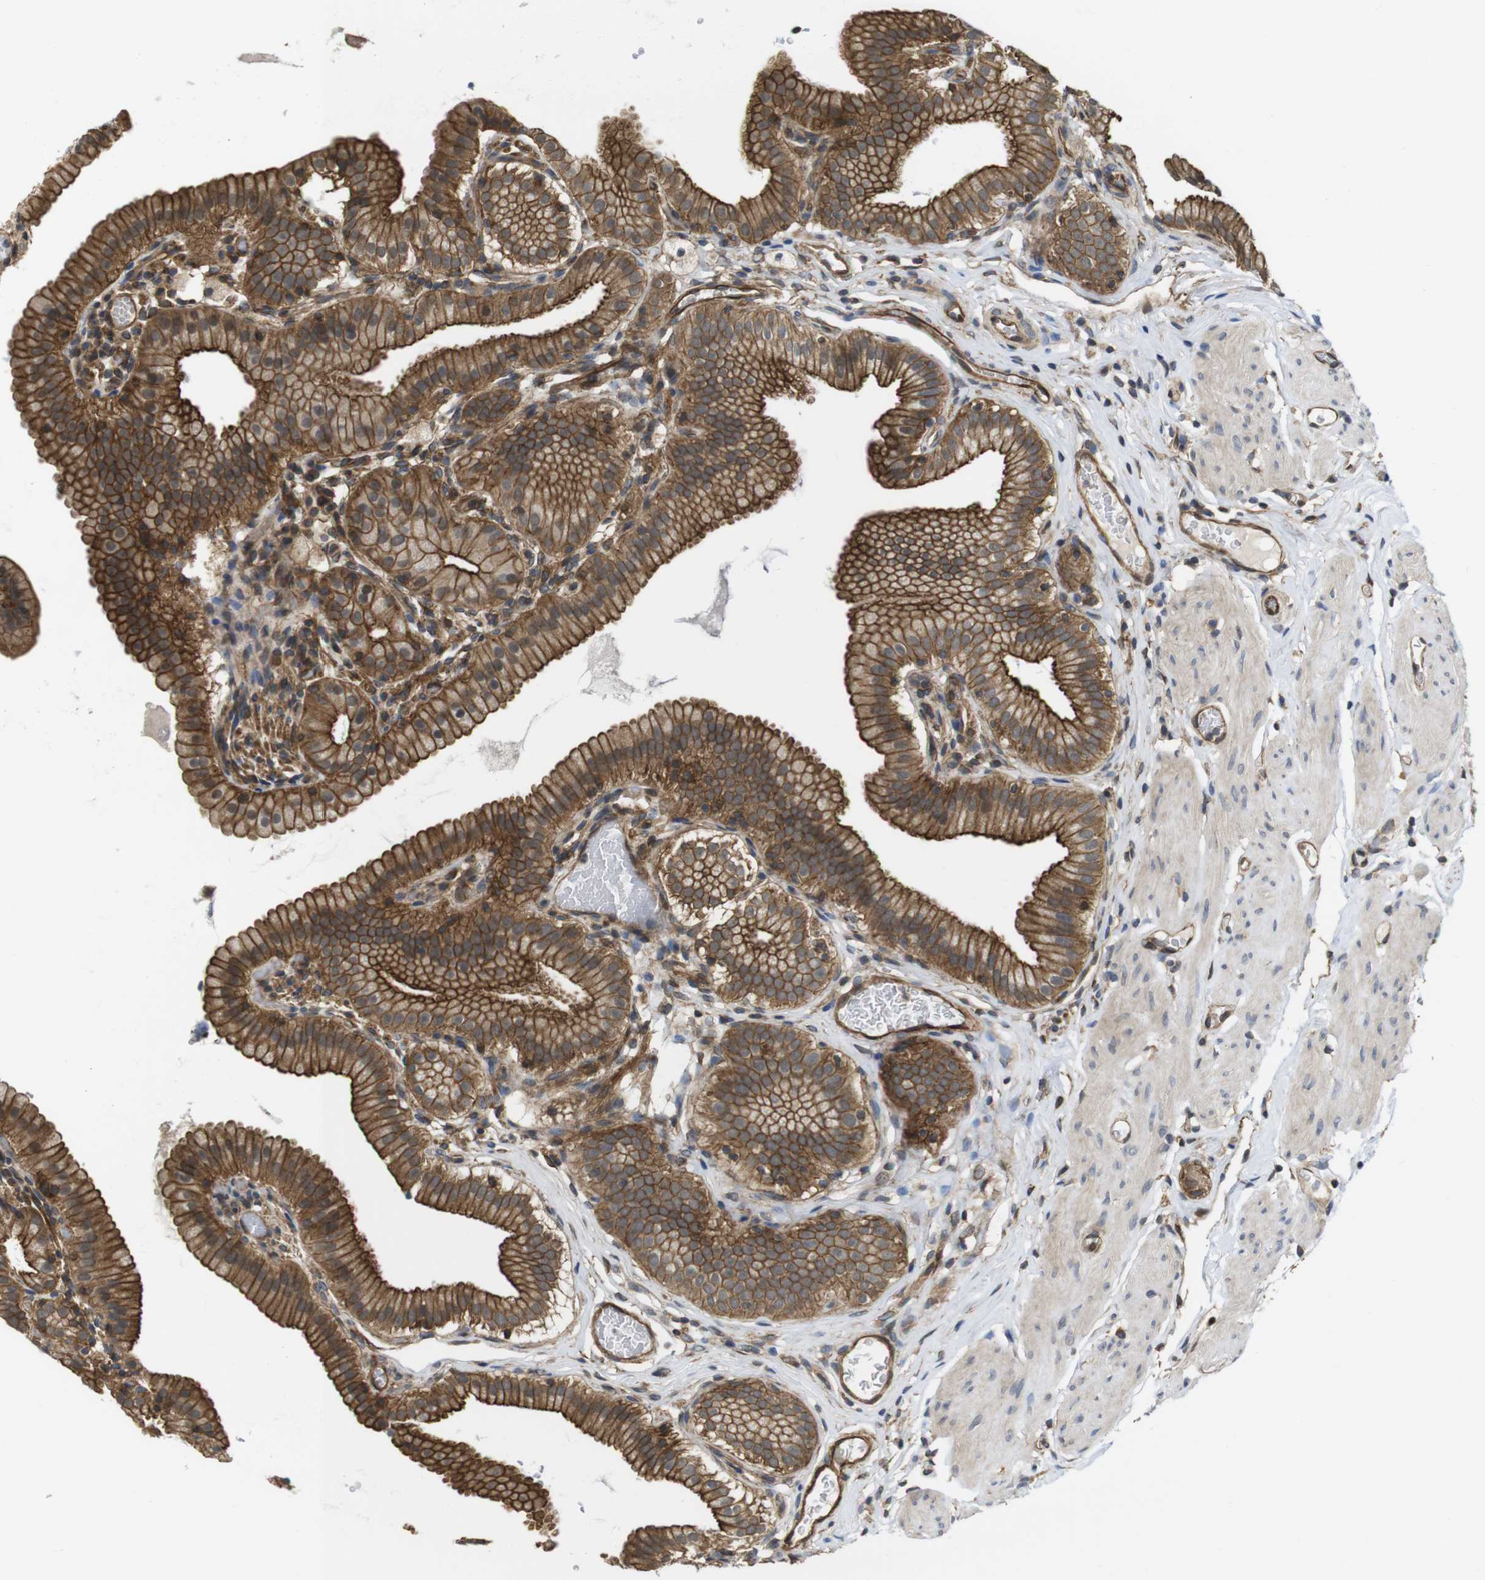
{"staining": {"intensity": "strong", "quantity": ">75%", "location": "cytoplasmic/membranous"}, "tissue": "gallbladder", "cell_type": "Glandular cells", "image_type": "normal", "snomed": [{"axis": "morphology", "description": "Normal tissue, NOS"}, {"axis": "topography", "description": "Gallbladder"}], "caption": "The immunohistochemical stain labels strong cytoplasmic/membranous expression in glandular cells of benign gallbladder. (DAB IHC with brightfield microscopy, high magnification).", "gene": "ZDHHC5", "patient": {"sex": "male", "age": 54}}